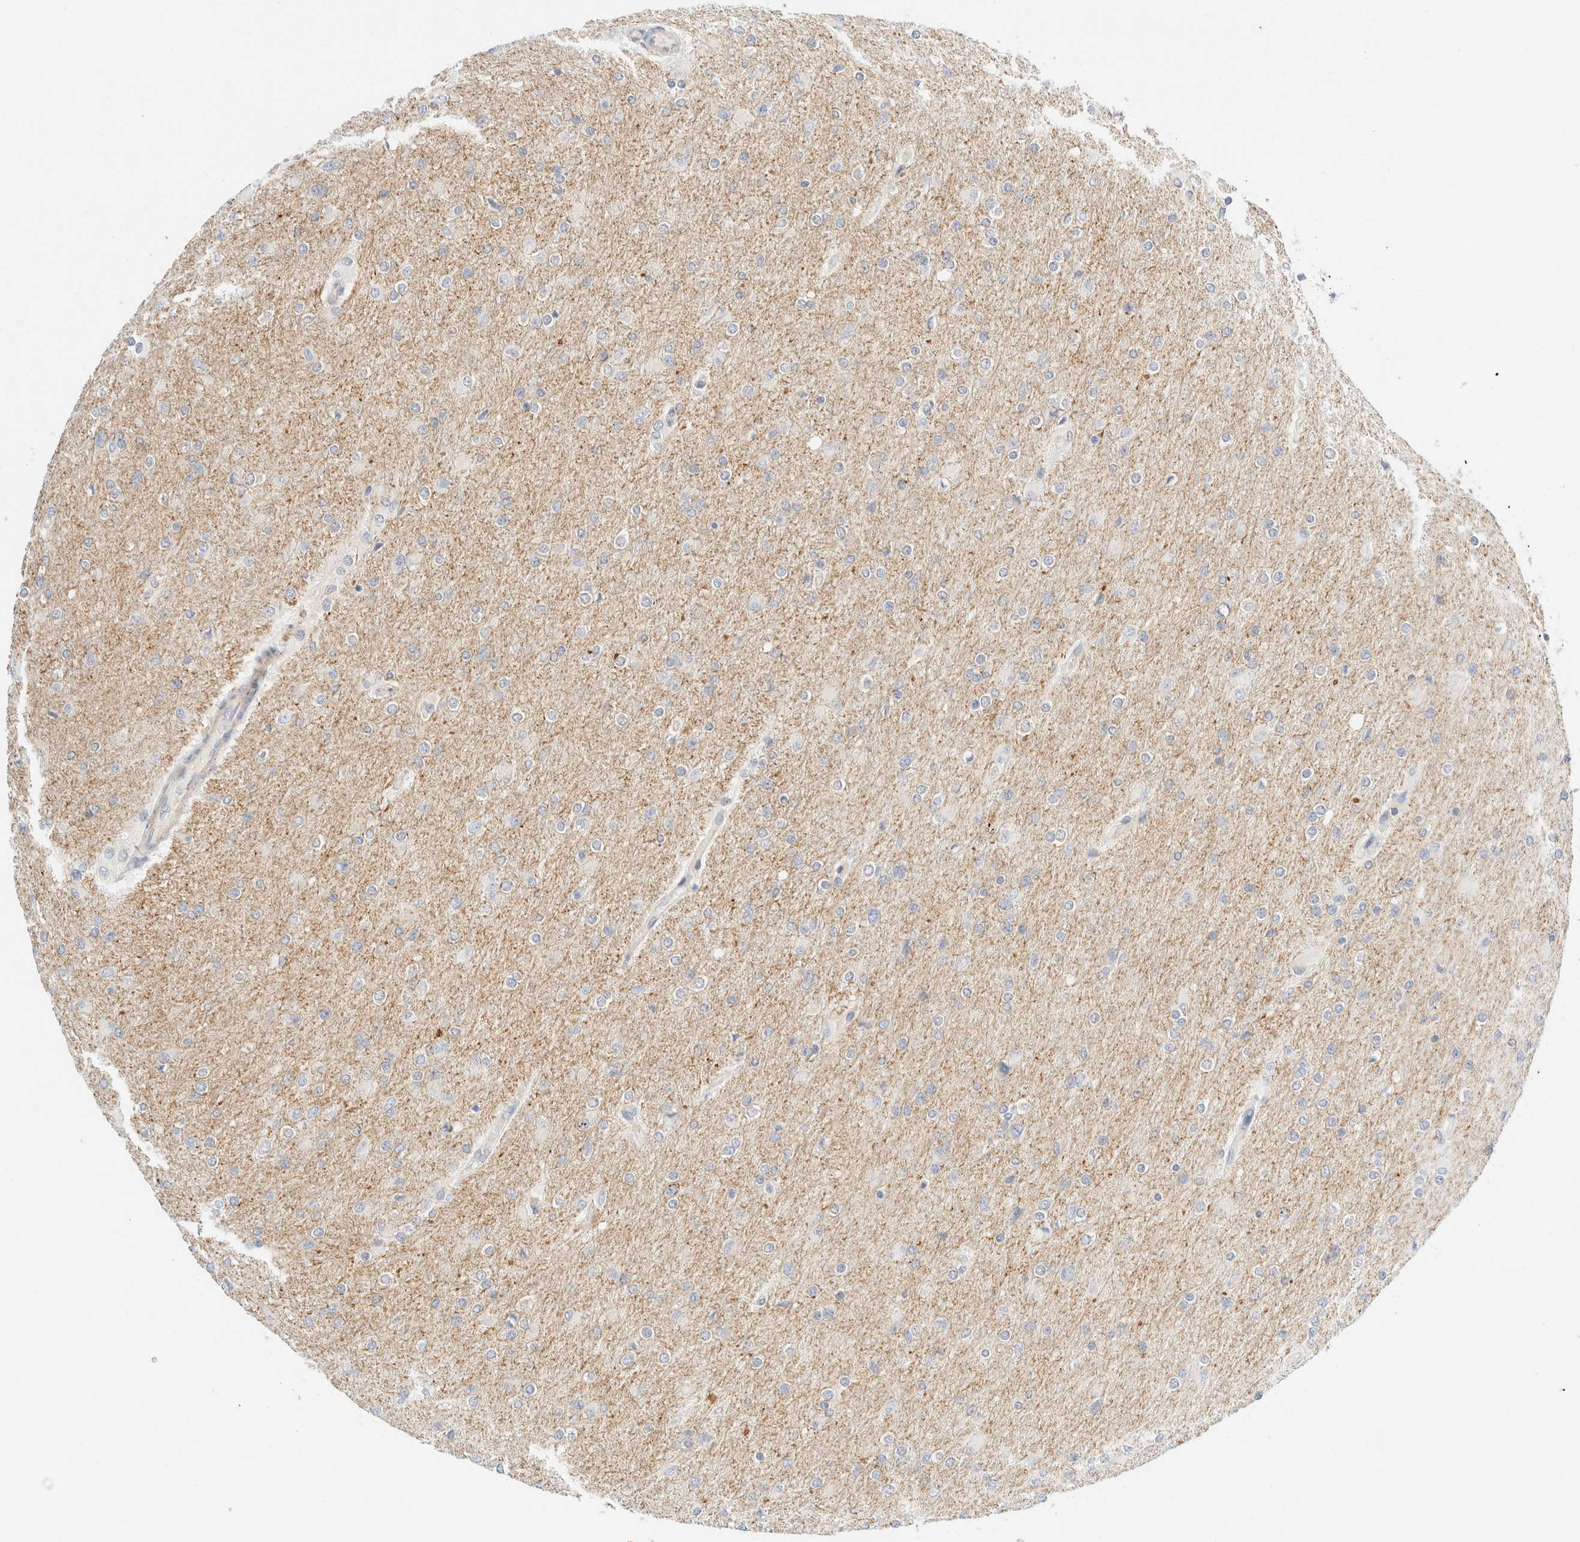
{"staining": {"intensity": "negative", "quantity": "none", "location": "none"}, "tissue": "glioma", "cell_type": "Tumor cells", "image_type": "cancer", "snomed": [{"axis": "morphology", "description": "Glioma, malignant, High grade"}, {"axis": "topography", "description": "Cerebral cortex"}], "caption": "IHC micrograph of human malignant high-grade glioma stained for a protein (brown), which shows no expression in tumor cells. (Stains: DAB IHC with hematoxylin counter stain, Microscopy: brightfield microscopy at high magnification).", "gene": "SH3GLB2", "patient": {"sex": "female", "age": 36}}